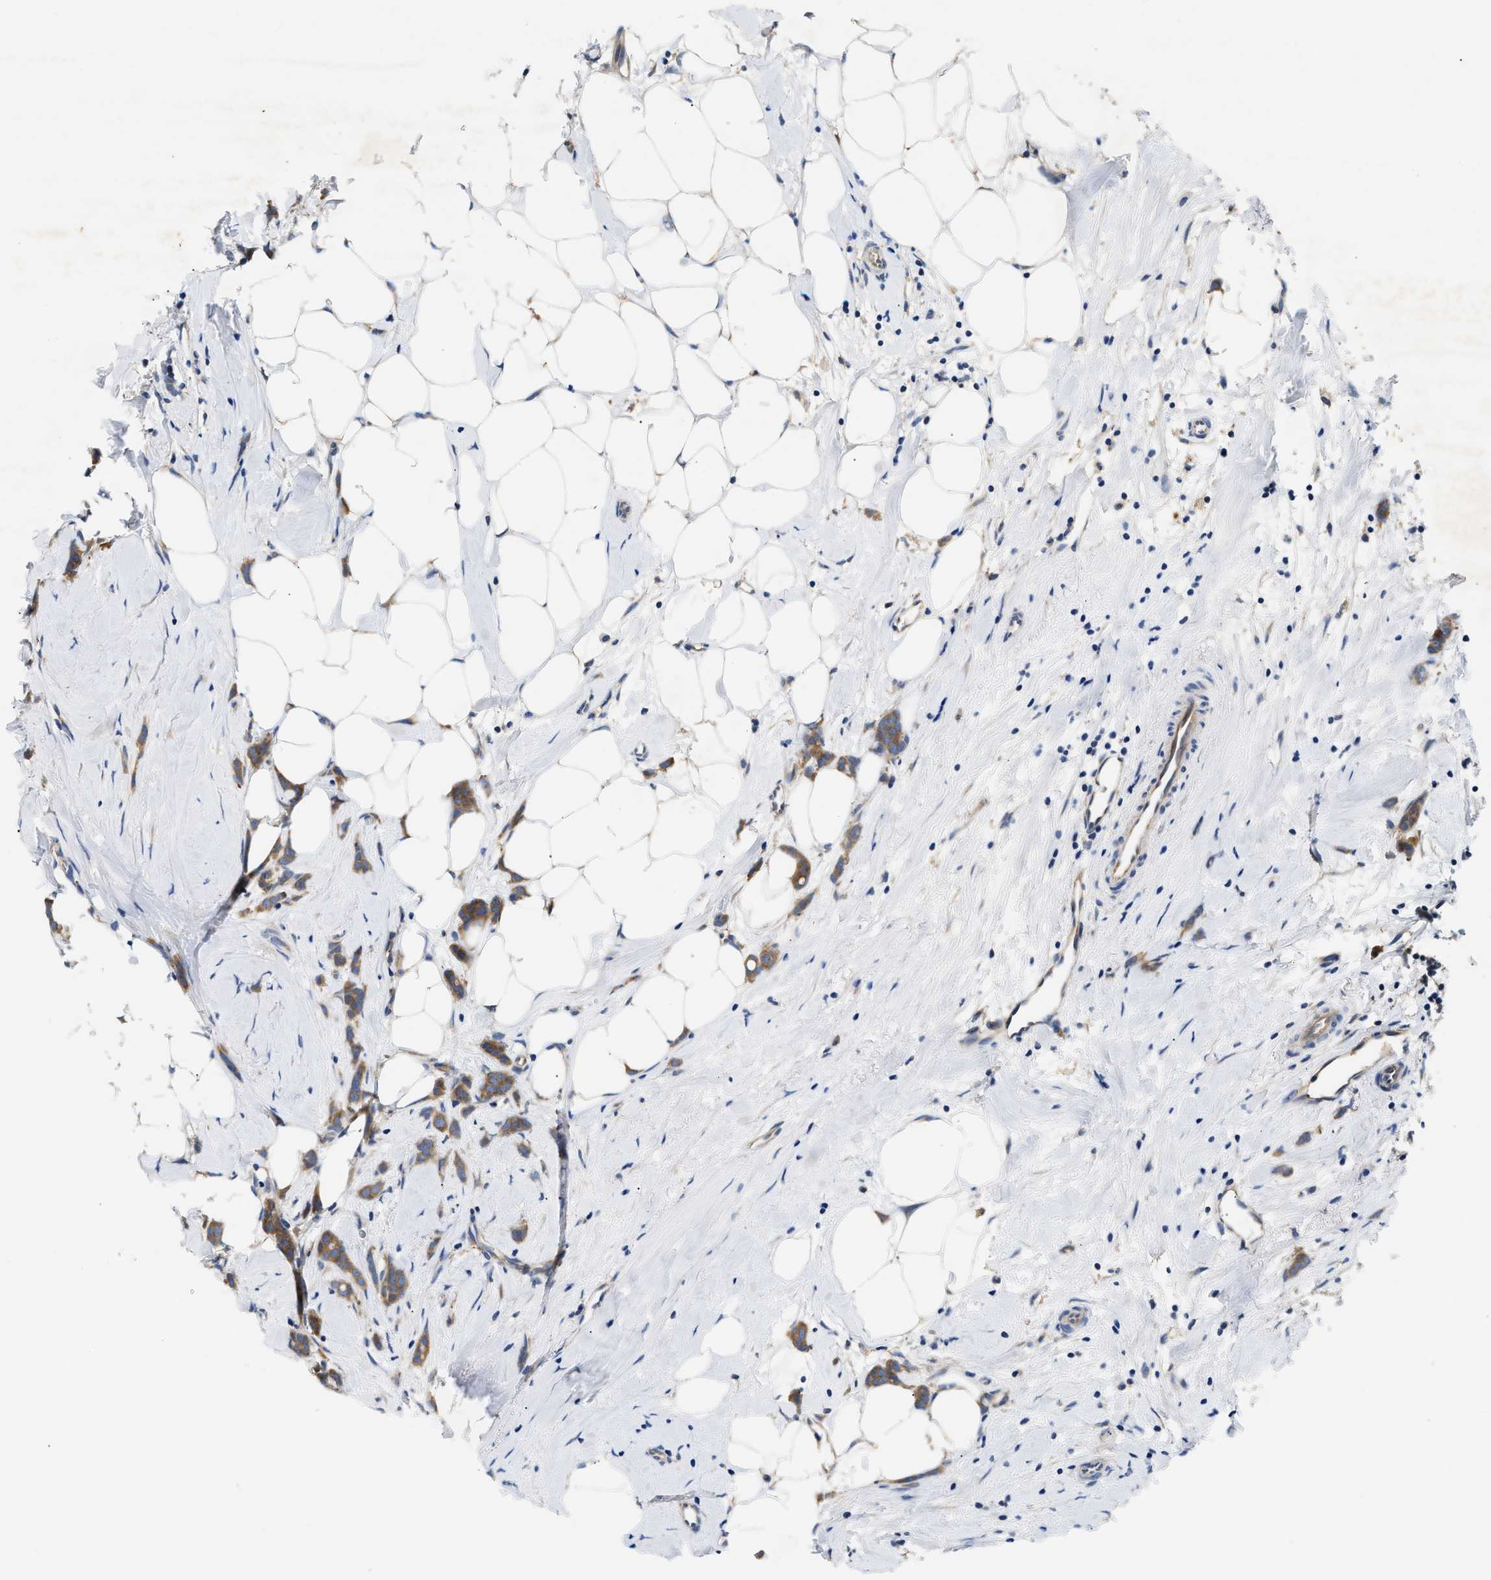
{"staining": {"intensity": "moderate", "quantity": ">75%", "location": "cytoplasmic/membranous"}, "tissue": "breast cancer", "cell_type": "Tumor cells", "image_type": "cancer", "snomed": [{"axis": "morphology", "description": "Lobular carcinoma, in situ"}, {"axis": "morphology", "description": "Lobular carcinoma"}, {"axis": "topography", "description": "Breast"}], "caption": "Lobular carcinoma (breast) tissue exhibits moderate cytoplasmic/membranous expression in about >75% of tumor cells", "gene": "FAM185A", "patient": {"sex": "female", "age": 41}}